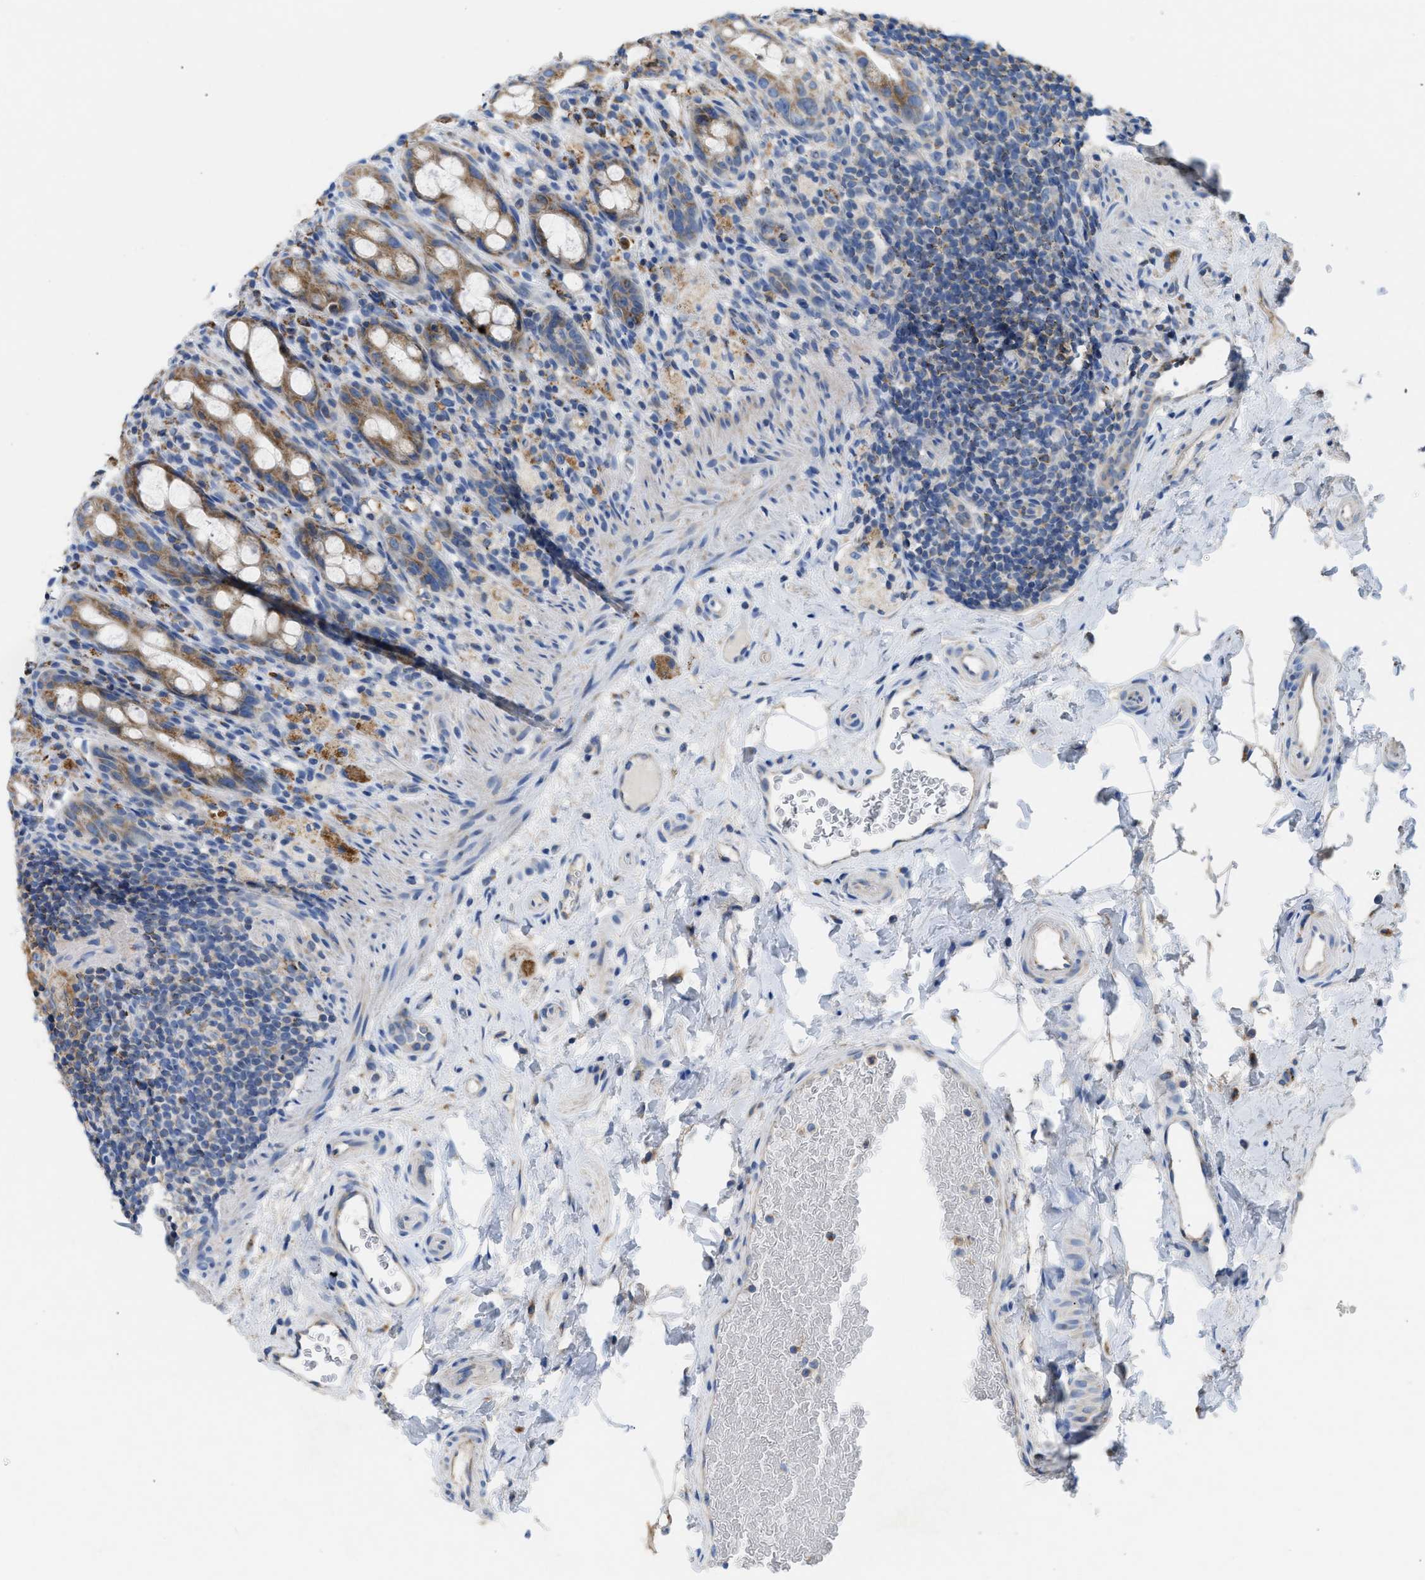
{"staining": {"intensity": "moderate", "quantity": ">75%", "location": "cytoplasmic/membranous"}, "tissue": "rectum", "cell_type": "Glandular cells", "image_type": "normal", "snomed": [{"axis": "morphology", "description": "Normal tissue, NOS"}, {"axis": "topography", "description": "Rectum"}], "caption": "A medium amount of moderate cytoplasmic/membranous positivity is seen in about >75% of glandular cells in normal rectum. The staining is performed using DAB brown chromogen to label protein expression. The nuclei are counter-stained blue using hematoxylin.", "gene": "SLC25A13", "patient": {"sex": "male", "age": 44}}